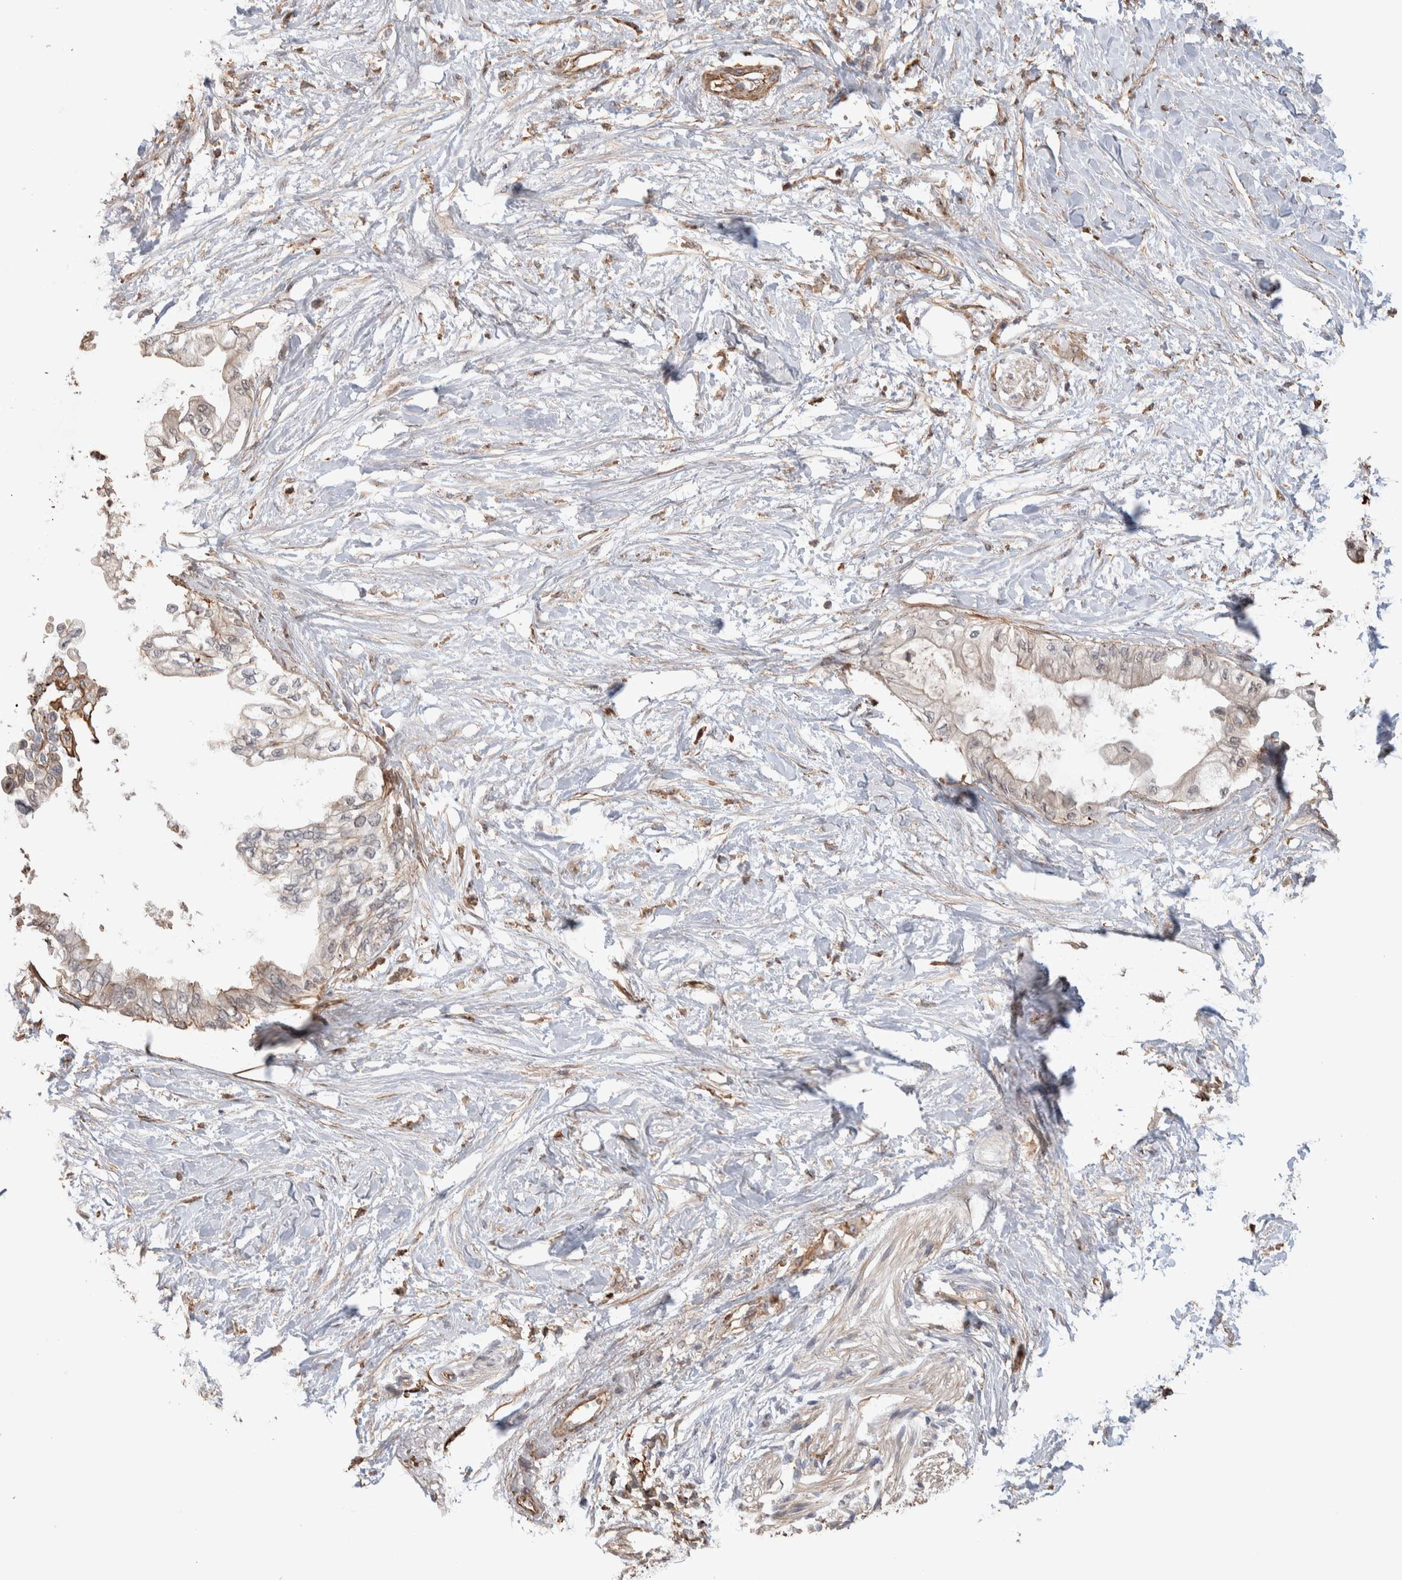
{"staining": {"intensity": "weak", "quantity": "<25%", "location": "cytoplasmic/membranous,nuclear"}, "tissue": "pancreatic cancer", "cell_type": "Tumor cells", "image_type": "cancer", "snomed": [{"axis": "morphology", "description": "Normal tissue, NOS"}, {"axis": "morphology", "description": "Adenocarcinoma, NOS"}, {"axis": "topography", "description": "Pancreas"}, {"axis": "topography", "description": "Duodenum"}], "caption": "The IHC image has no significant expression in tumor cells of pancreatic cancer tissue.", "gene": "ZNF704", "patient": {"sex": "female", "age": 60}}